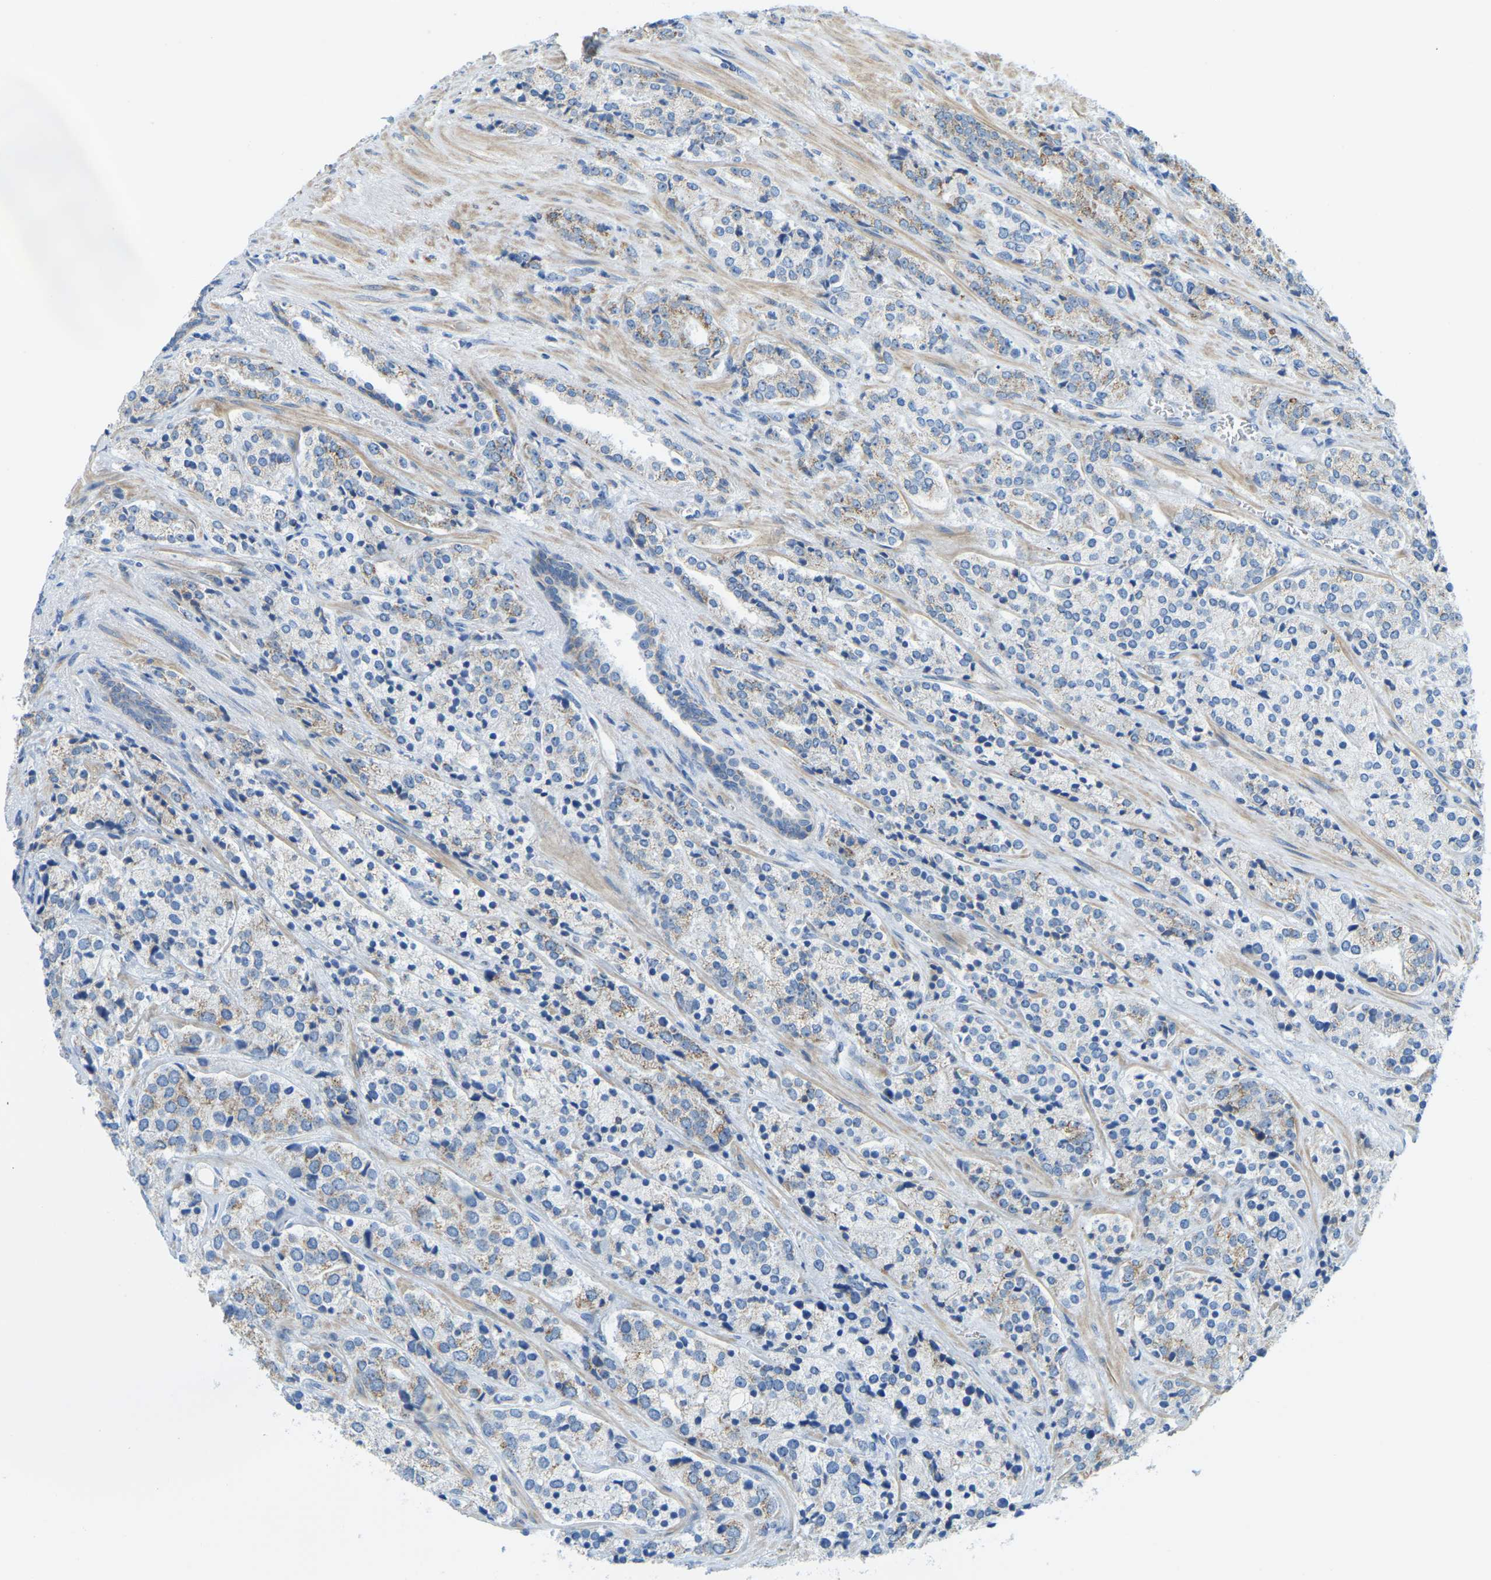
{"staining": {"intensity": "weak", "quantity": "<25%", "location": "cytoplasmic/membranous"}, "tissue": "prostate cancer", "cell_type": "Tumor cells", "image_type": "cancer", "snomed": [{"axis": "morphology", "description": "Adenocarcinoma, High grade"}, {"axis": "topography", "description": "Prostate"}], "caption": "Histopathology image shows no protein expression in tumor cells of prostate cancer tissue.", "gene": "GDA", "patient": {"sex": "male", "age": 71}}